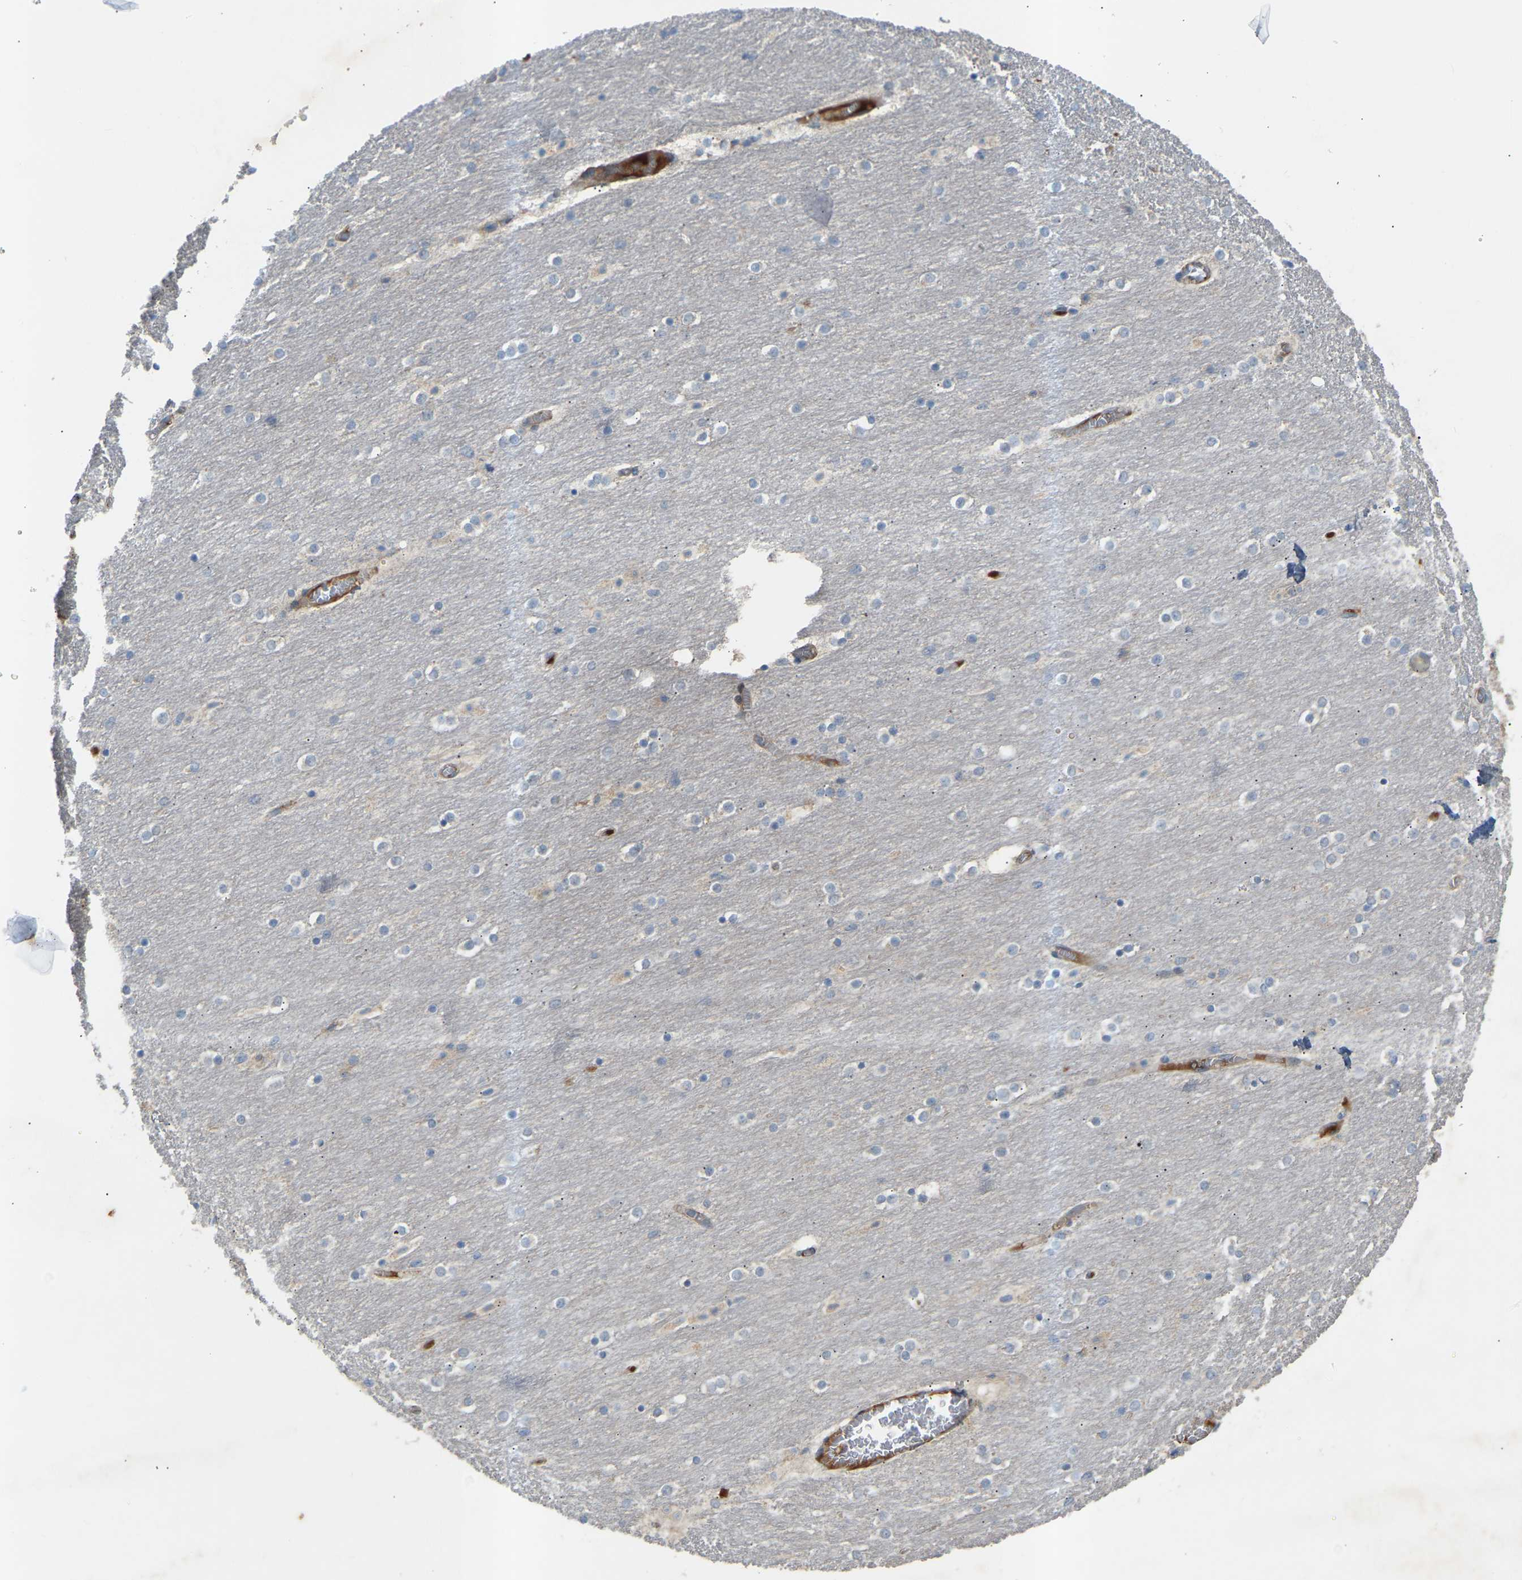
{"staining": {"intensity": "negative", "quantity": "none", "location": "none"}, "tissue": "cerebellum", "cell_type": "Cells in granular layer", "image_type": "normal", "snomed": [{"axis": "morphology", "description": "Normal tissue, NOS"}, {"axis": "topography", "description": "Cerebellum"}], "caption": "Cells in granular layer are negative for protein expression in normal human cerebellum. Nuclei are stained in blue.", "gene": "ATP5MF", "patient": {"sex": "female", "age": 54}}